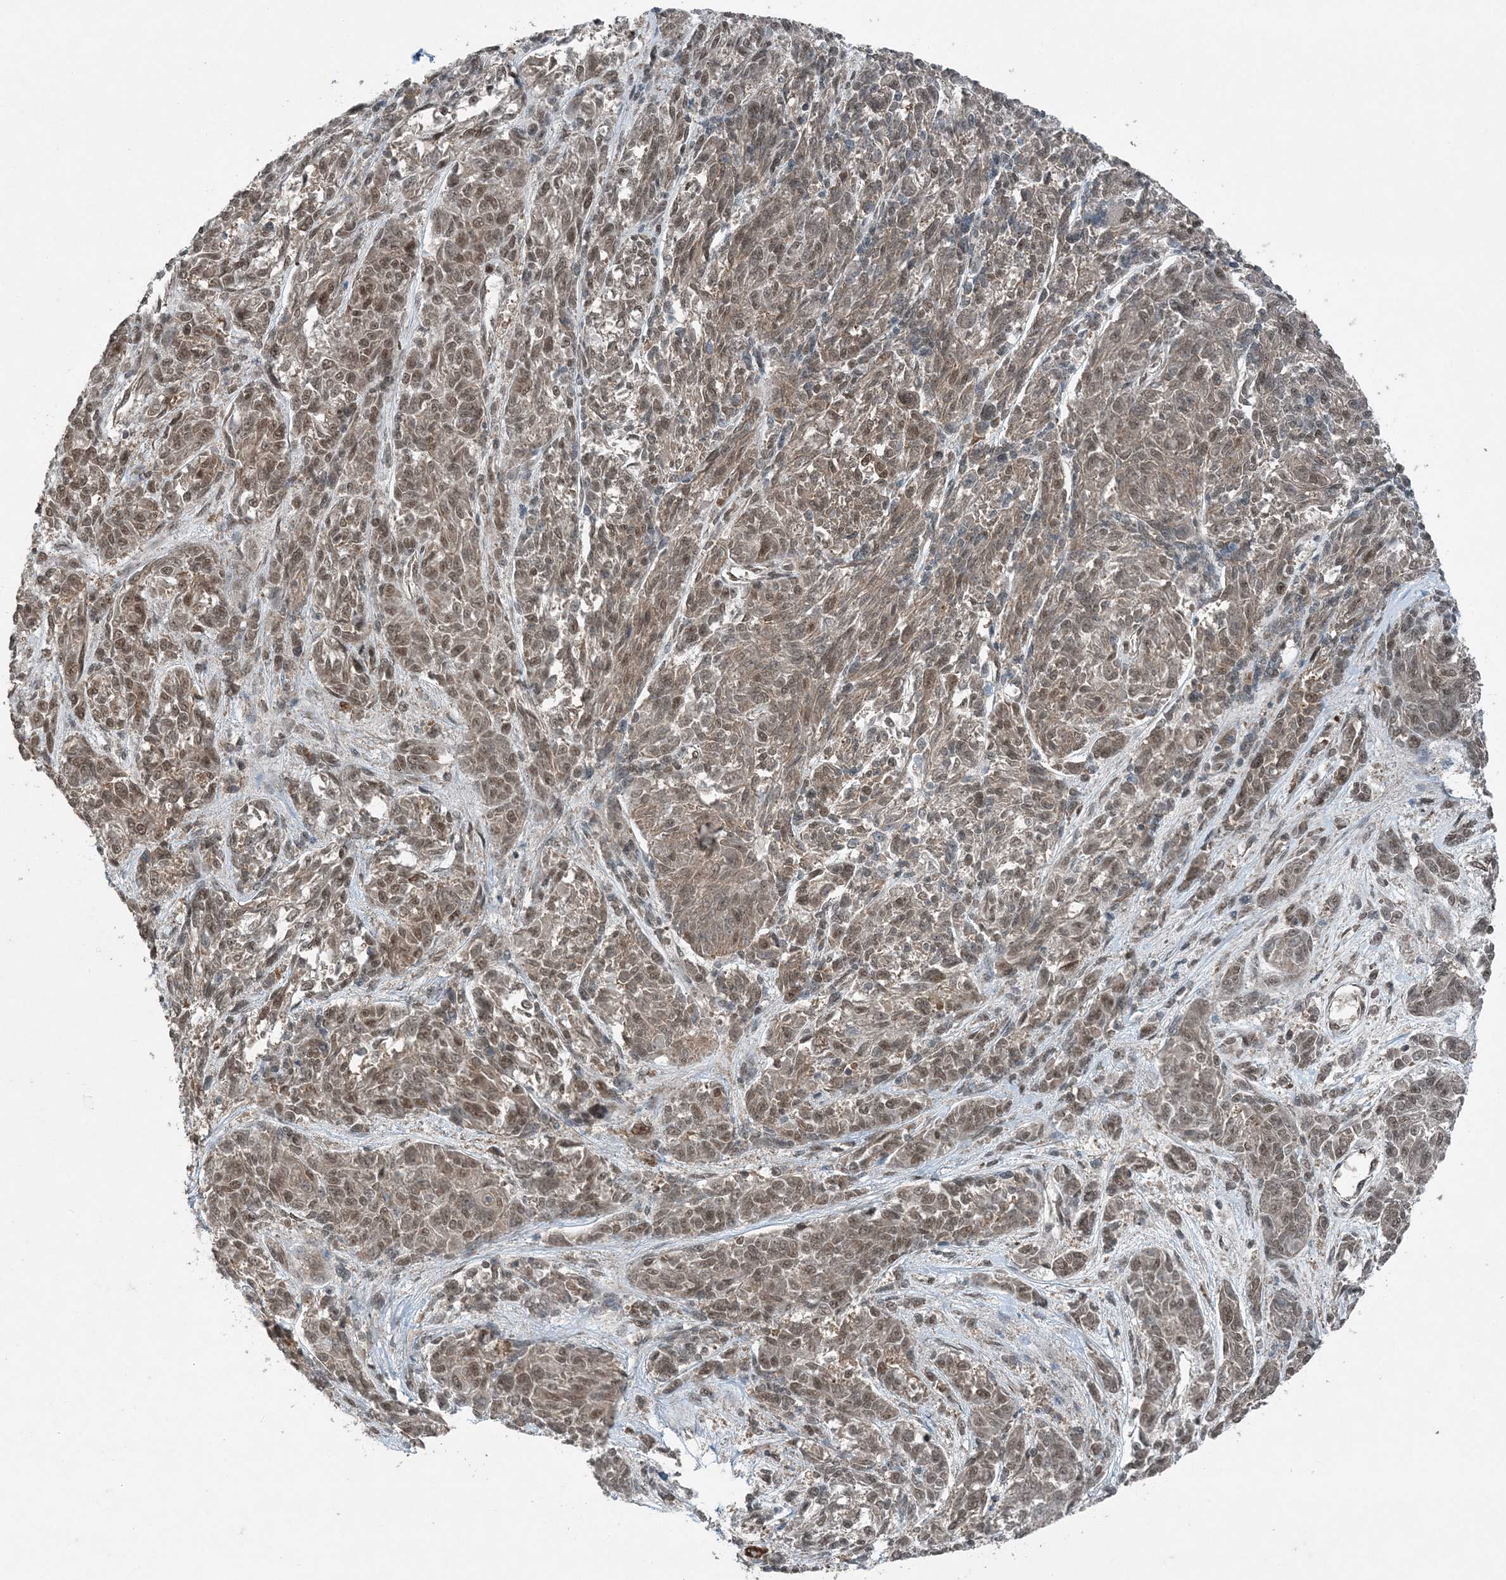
{"staining": {"intensity": "moderate", "quantity": ">75%", "location": "nuclear"}, "tissue": "melanoma", "cell_type": "Tumor cells", "image_type": "cancer", "snomed": [{"axis": "morphology", "description": "Malignant melanoma, NOS"}, {"axis": "topography", "description": "Skin"}], "caption": "Immunohistochemistry (IHC) photomicrograph of human malignant melanoma stained for a protein (brown), which reveals medium levels of moderate nuclear expression in approximately >75% of tumor cells.", "gene": "COPS7B", "patient": {"sex": "male", "age": 53}}